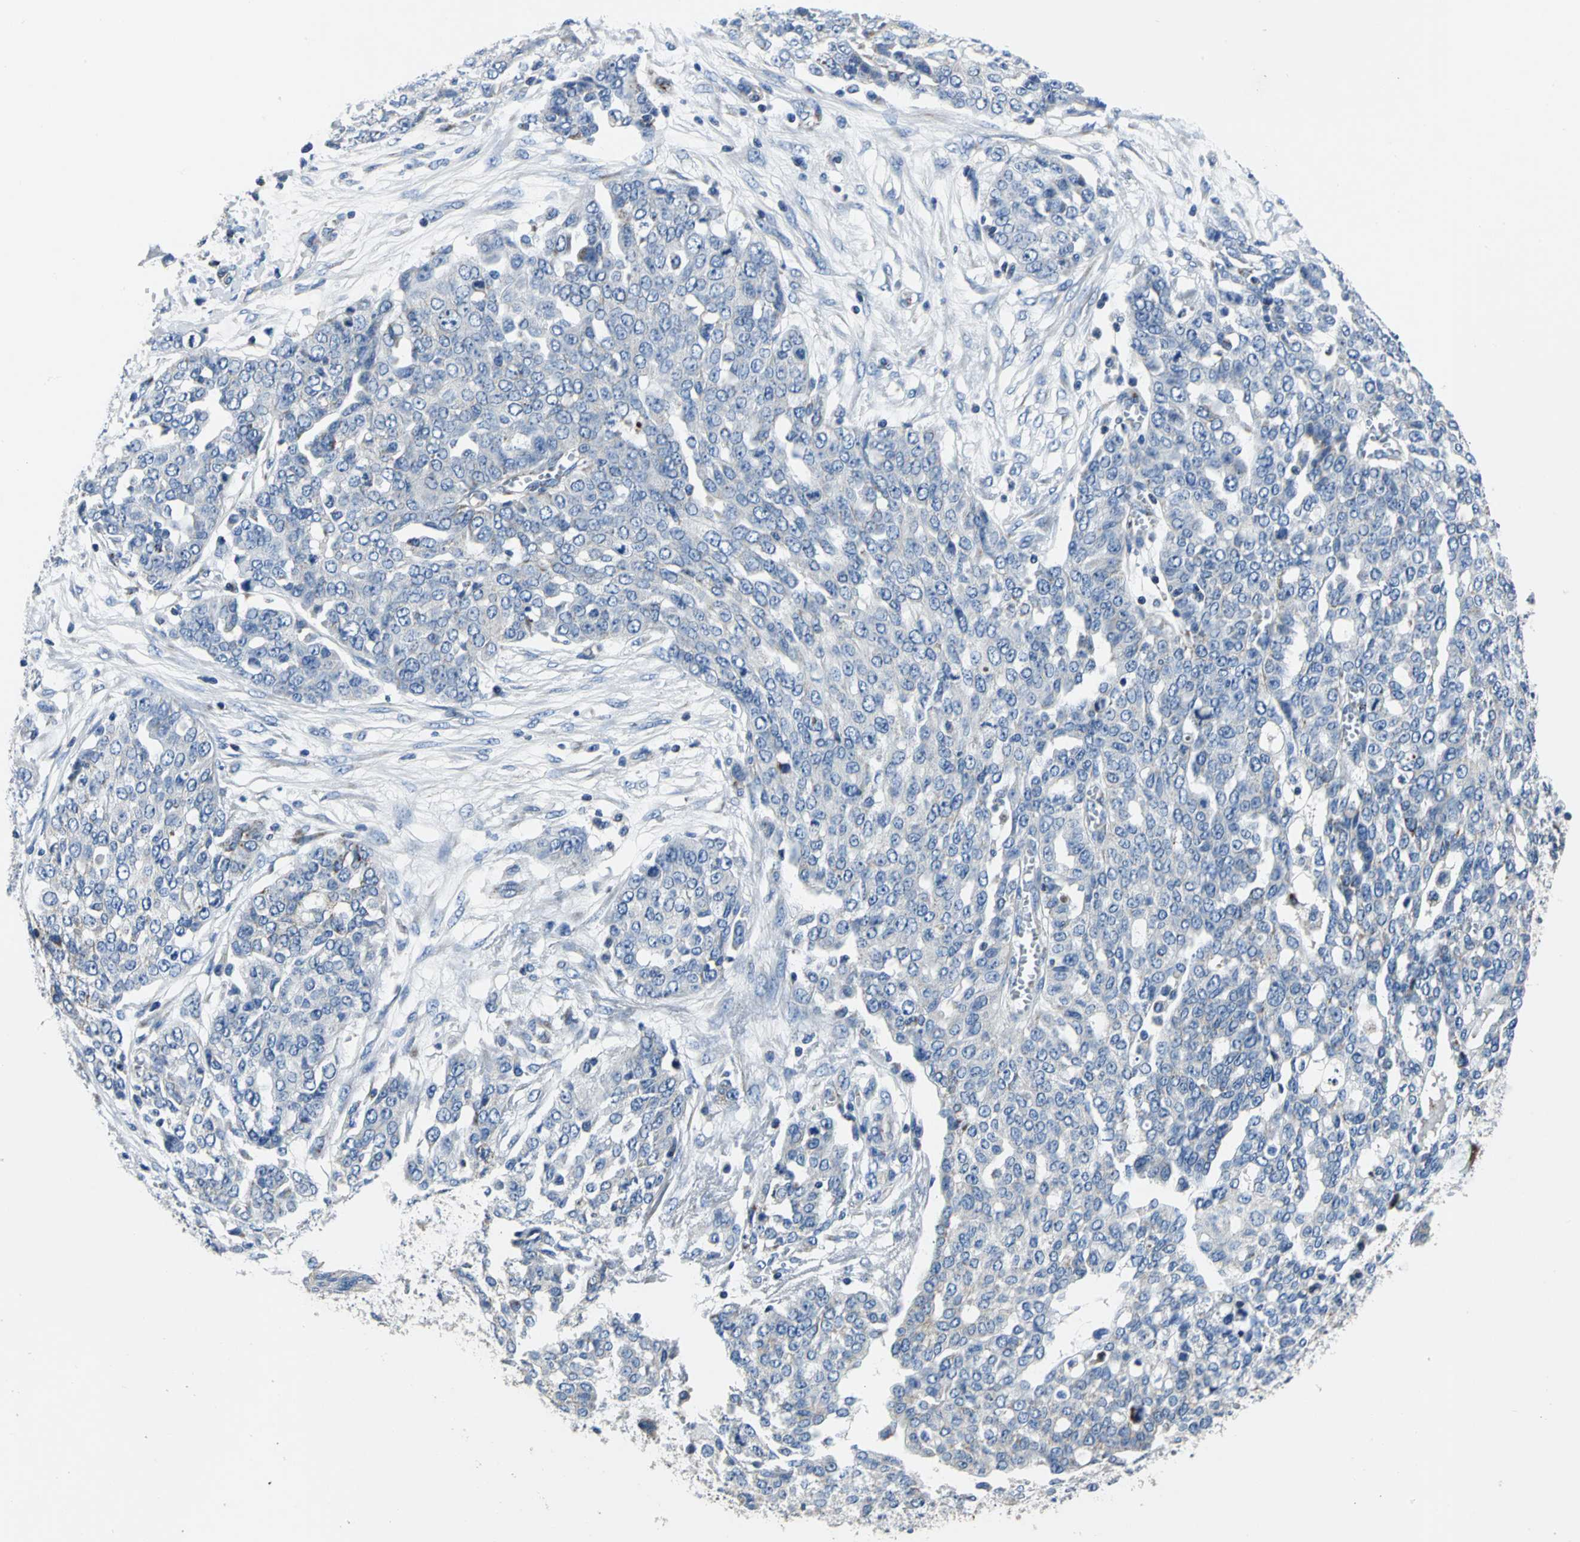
{"staining": {"intensity": "weak", "quantity": "25%-75%", "location": "cytoplasmic/membranous"}, "tissue": "ovarian cancer", "cell_type": "Tumor cells", "image_type": "cancer", "snomed": [{"axis": "morphology", "description": "Cystadenocarcinoma, serous, NOS"}, {"axis": "topography", "description": "Soft tissue"}, {"axis": "topography", "description": "Ovary"}], "caption": "Ovarian serous cystadenocarcinoma stained with DAB (3,3'-diaminobenzidine) immunohistochemistry reveals low levels of weak cytoplasmic/membranous staining in approximately 25%-75% of tumor cells. Using DAB (3,3'-diaminobenzidine) (brown) and hematoxylin (blue) stains, captured at high magnification using brightfield microscopy.", "gene": "IFI6", "patient": {"sex": "female", "age": 57}}